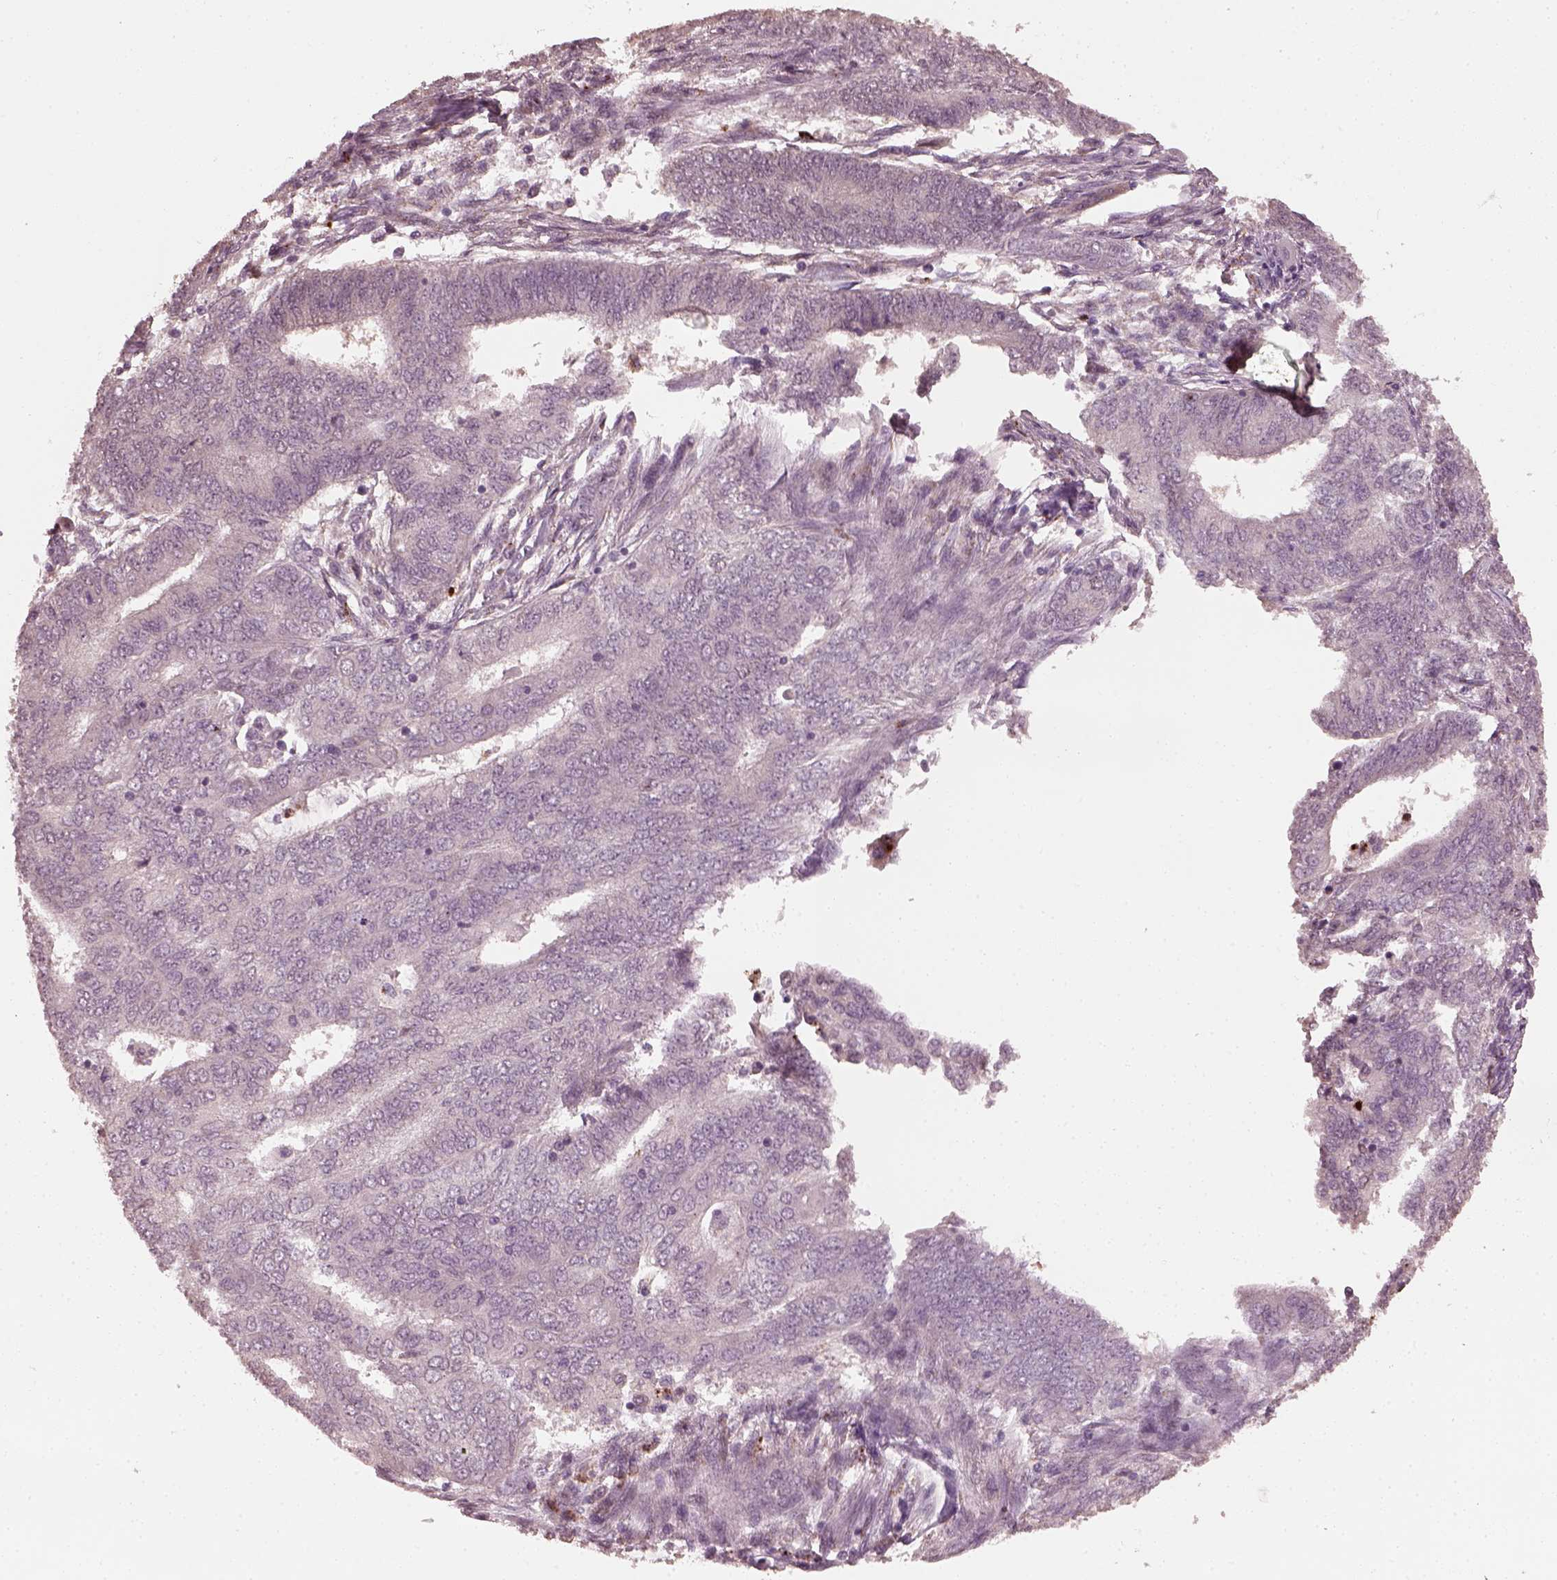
{"staining": {"intensity": "negative", "quantity": "none", "location": "none"}, "tissue": "endometrial cancer", "cell_type": "Tumor cells", "image_type": "cancer", "snomed": [{"axis": "morphology", "description": "Adenocarcinoma, NOS"}, {"axis": "topography", "description": "Endometrium"}], "caption": "An IHC micrograph of endometrial cancer (adenocarcinoma) is shown. There is no staining in tumor cells of endometrial cancer (adenocarcinoma).", "gene": "RUFY3", "patient": {"sex": "female", "age": 62}}